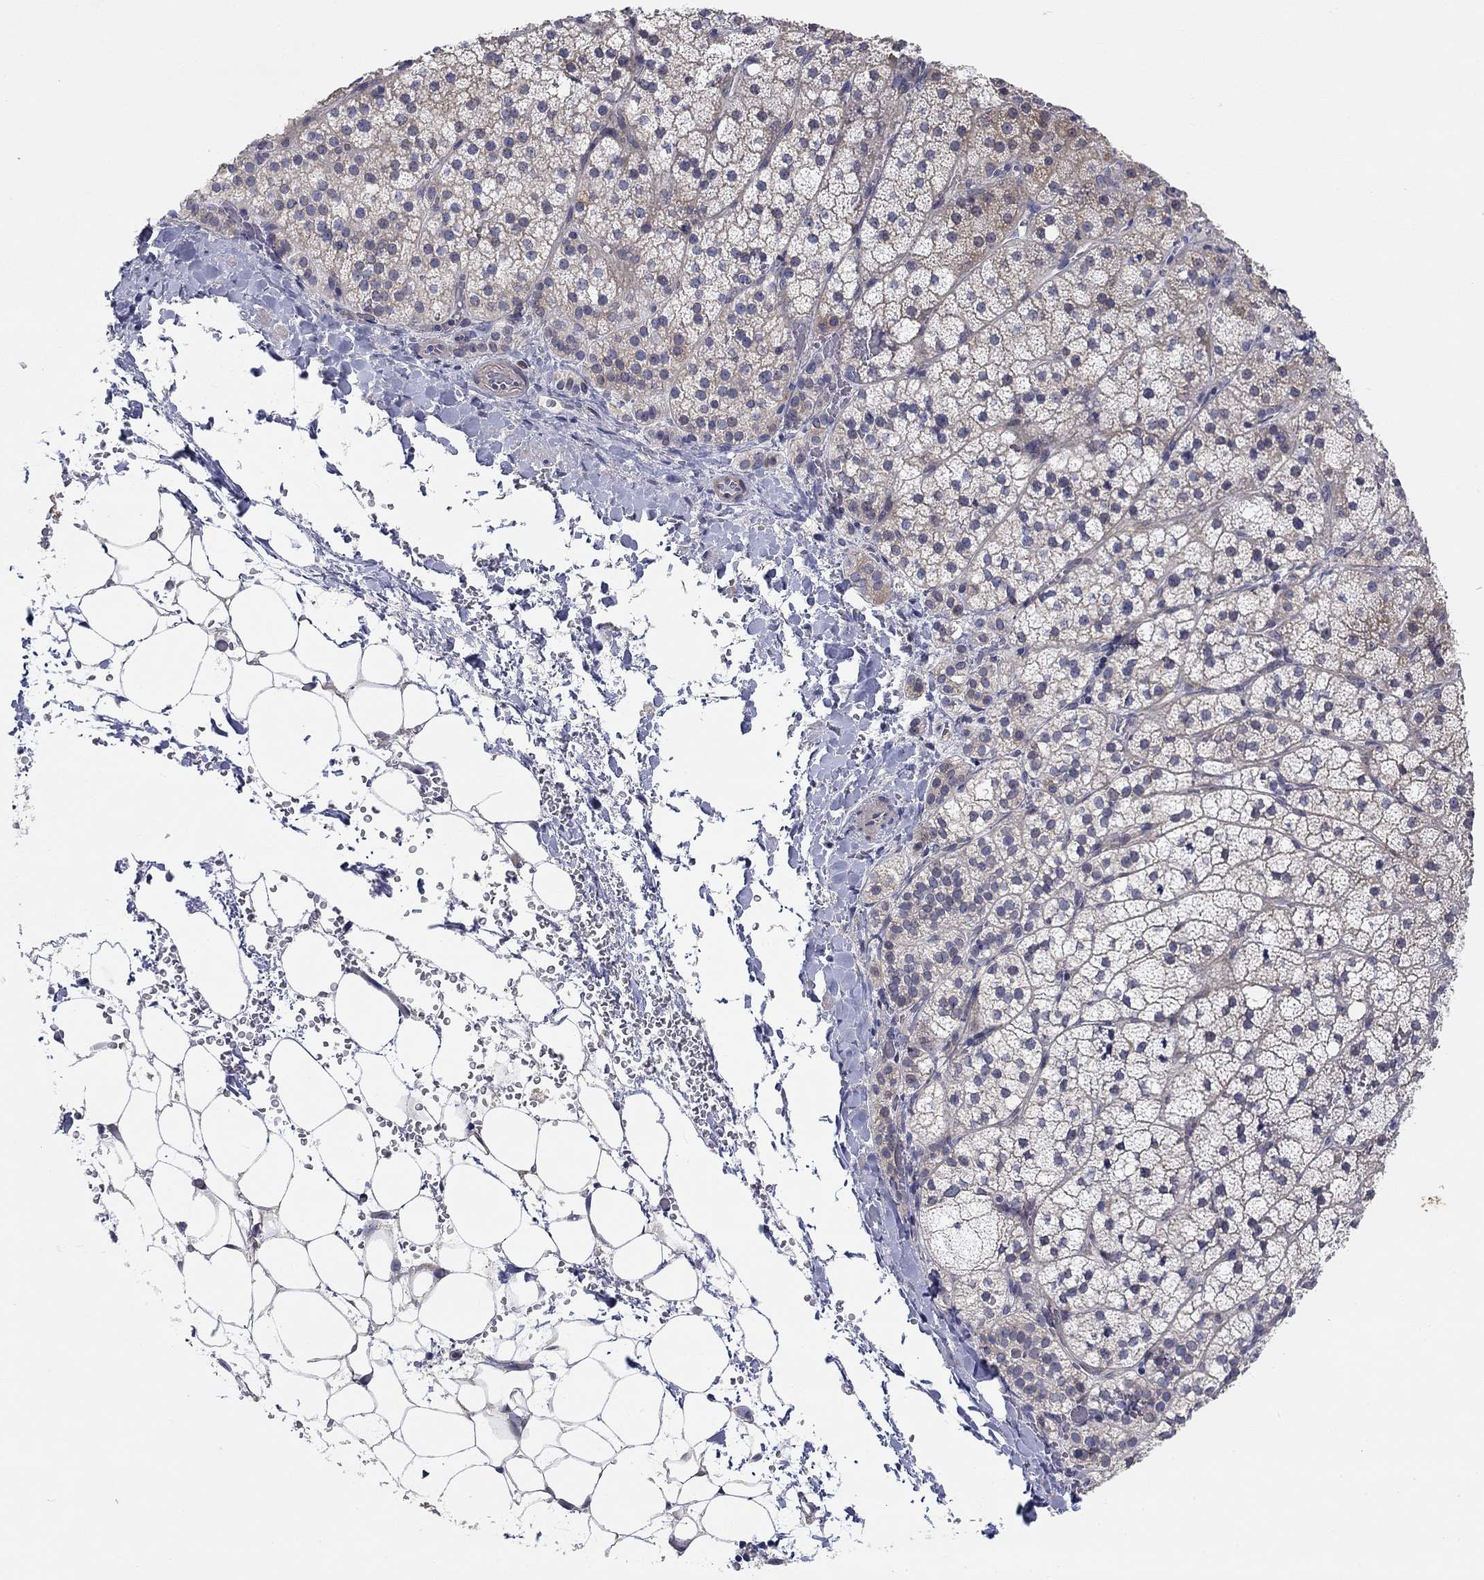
{"staining": {"intensity": "moderate", "quantity": "<25%", "location": "cytoplasmic/membranous"}, "tissue": "adrenal gland", "cell_type": "Glandular cells", "image_type": "normal", "snomed": [{"axis": "morphology", "description": "Normal tissue, NOS"}, {"axis": "topography", "description": "Adrenal gland"}], "caption": "IHC micrograph of unremarkable adrenal gland: adrenal gland stained using IHC reveals low levels of moderate protein expression localized specifically in the cytoplasmic/membranous of glandular cells, appearing as a cytoplasmic/membranous brown color.", "gene": "PRC1", "patient": {"sex": "male", "age": 53}}